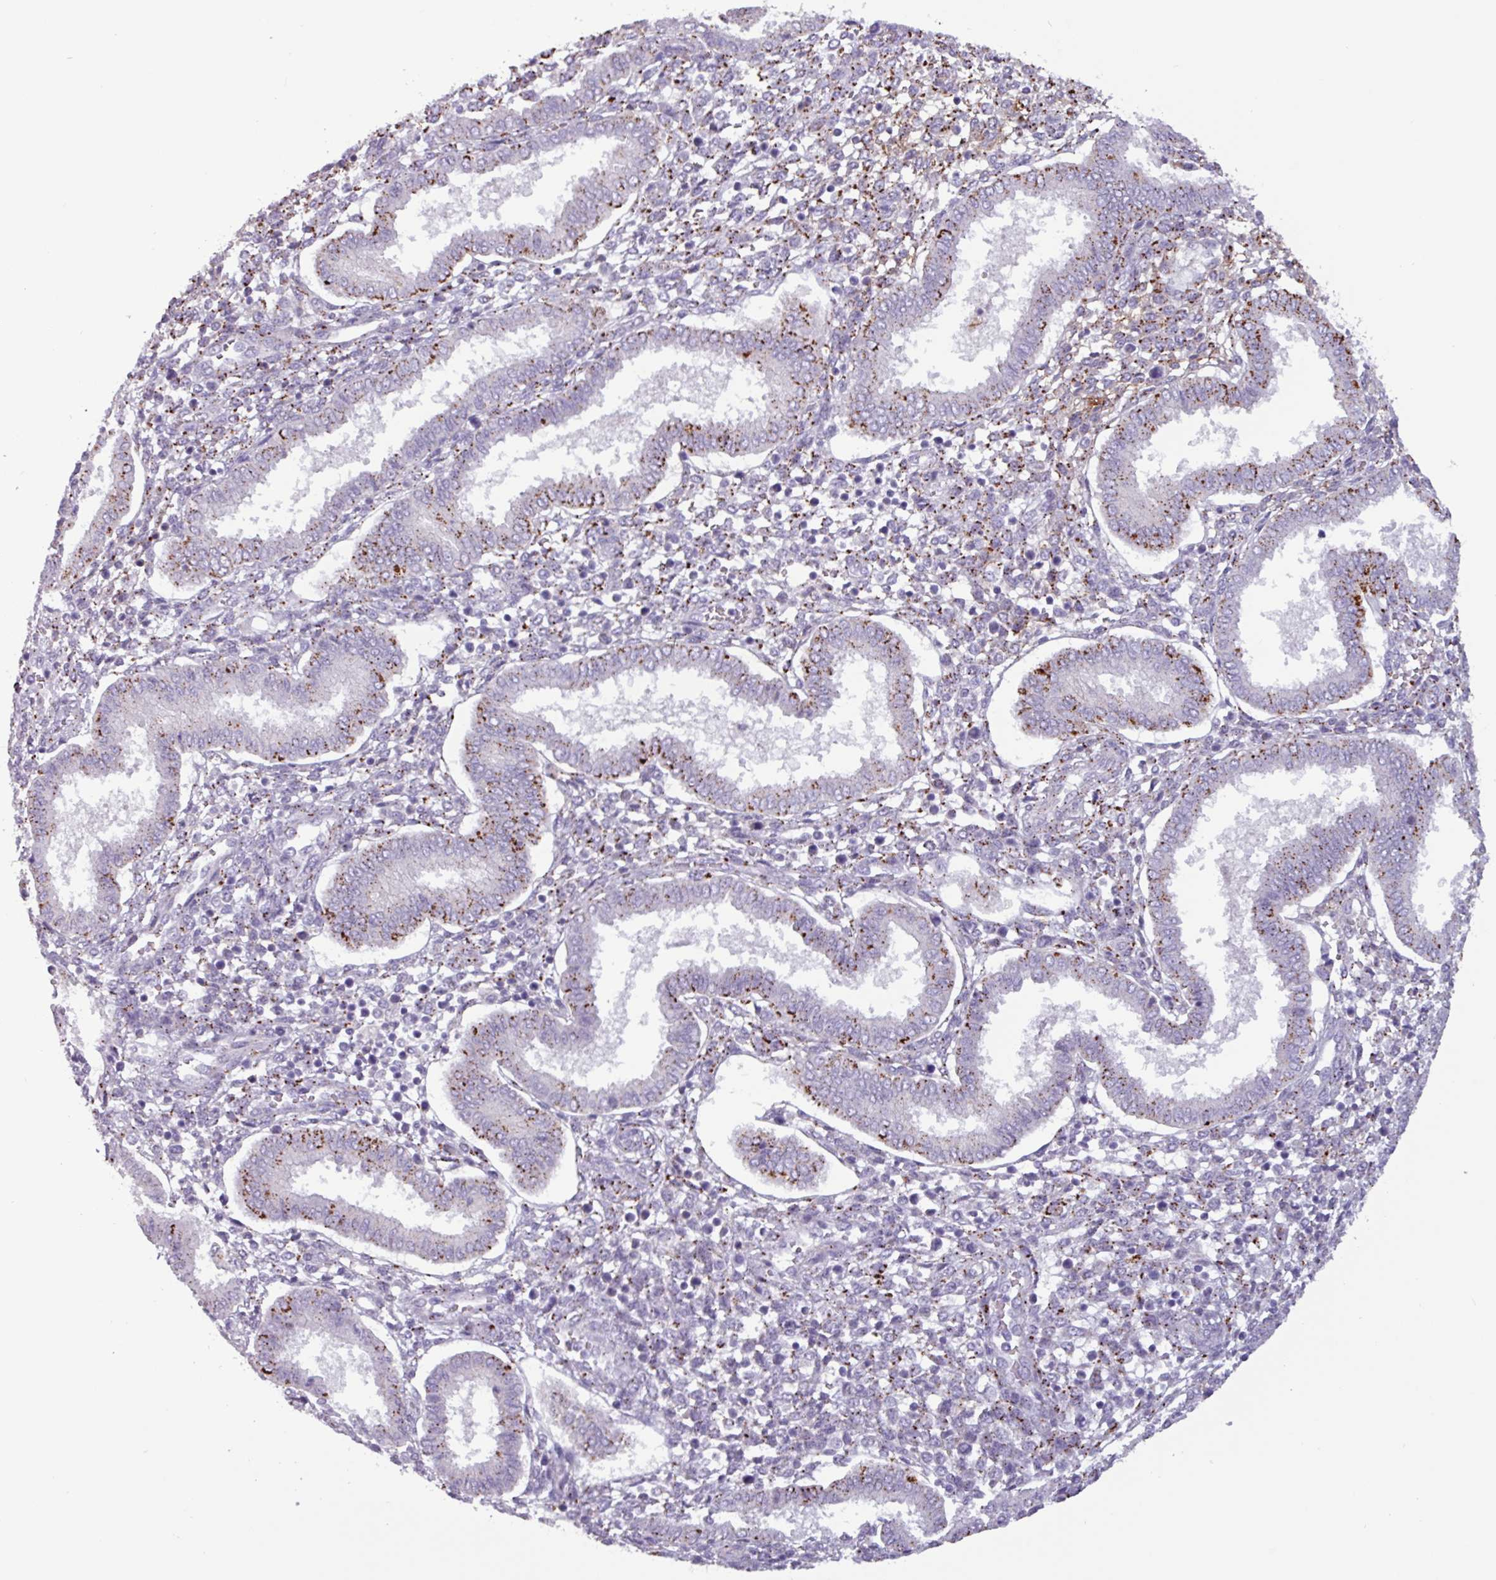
{"staining": {"intensity": "negative", "quantity": "none", "location": "none"}, "tissue": "endometrium", "cell_type": "Cells in endometrial stroma", "image_type": "normal", "snomed": [{"axis": "morphology", "description": "Normal tissue, NOS"}, {"axis": "topography", "description": "Endometrium"}], "caption": "DAB immunohistochemical staining of unremarkable human endometrium reveals no significant positivity in cells in endometrial stroma. (Immunohistochemistry (ihc), brightfield microscopy, high magnification).", "gene": "PLIN2", "patient": {"sex": "female", "age": 24}}